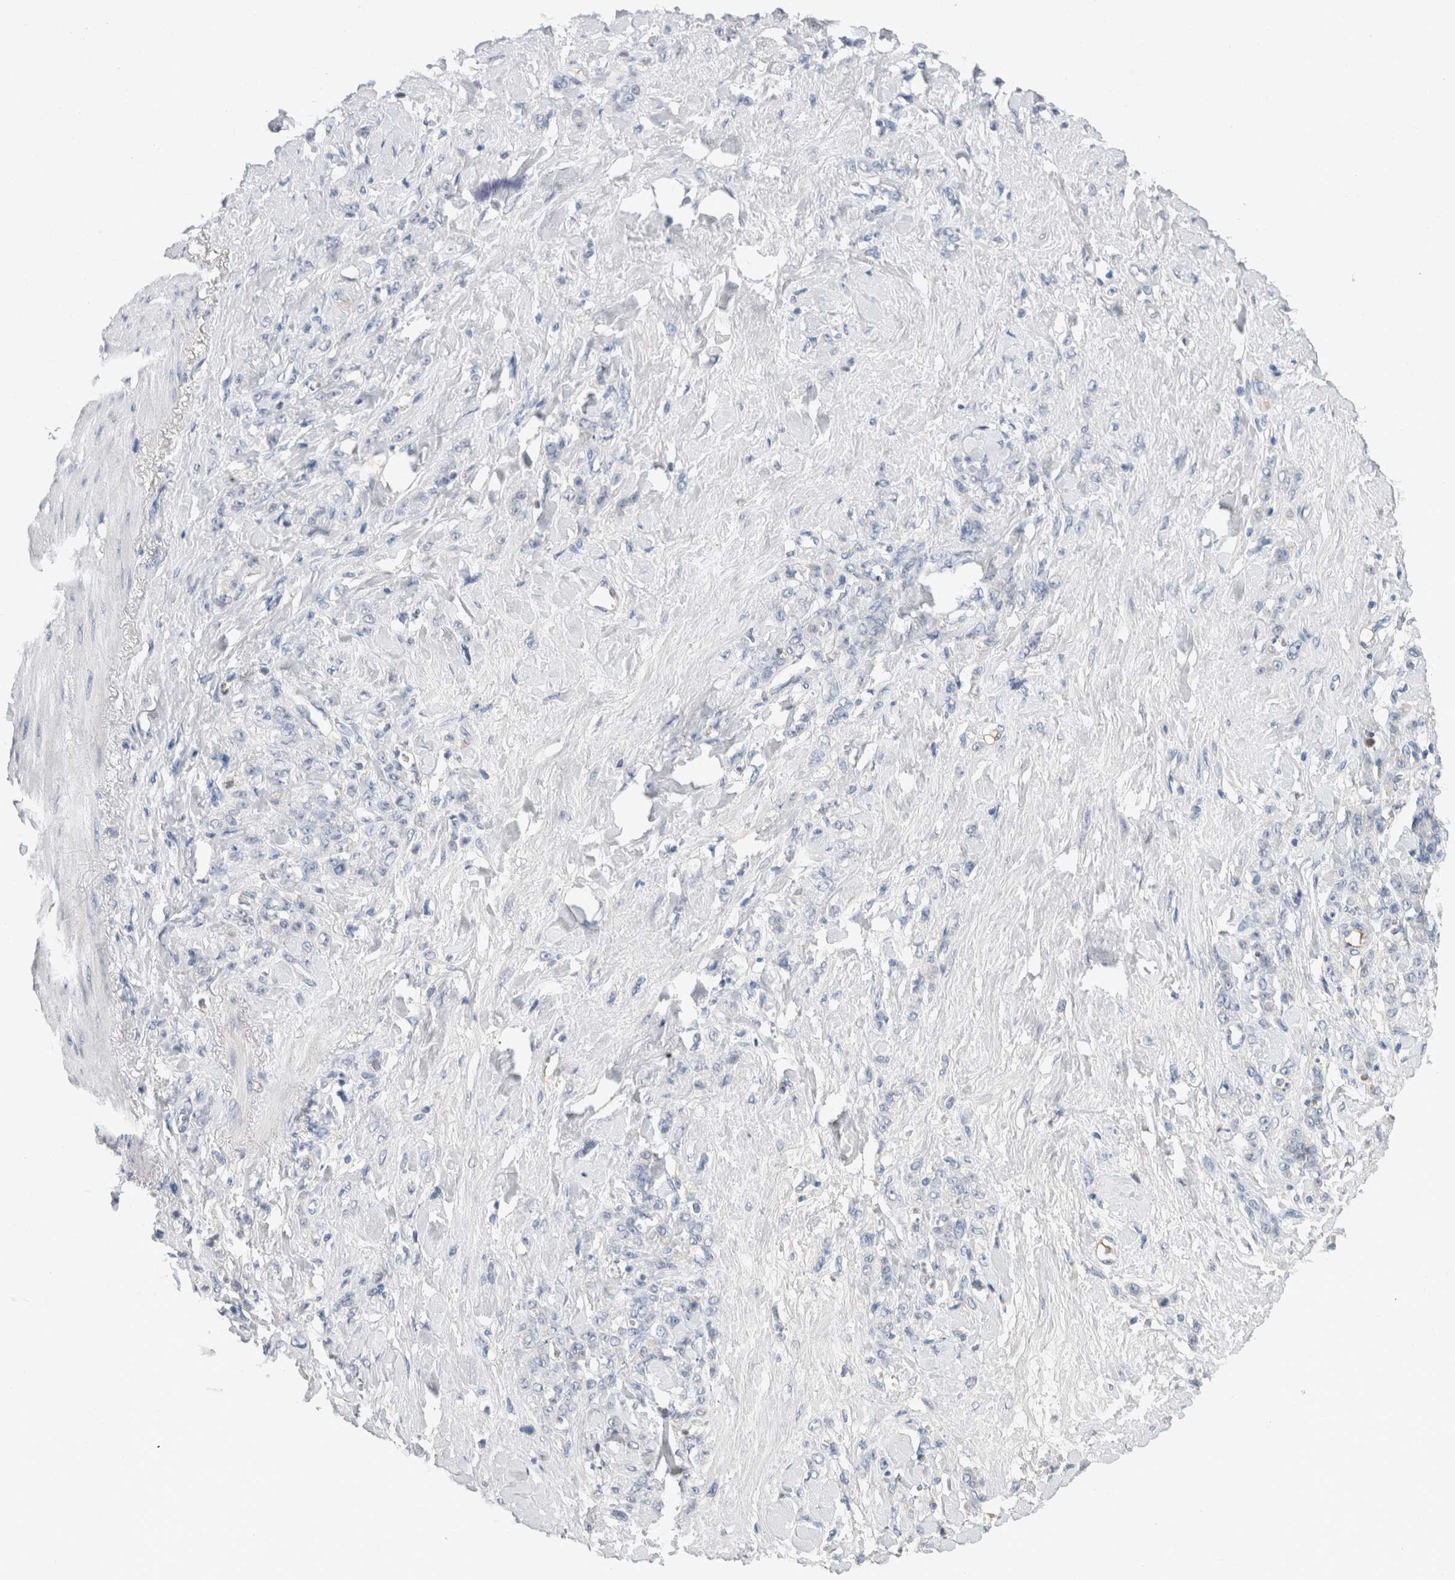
{"staining": {"intensity": "negative", "quantity": "none", "location": "none"}, "tissue": "stomach cancer", "cell_type": "Tumor cells", "image_type": "cancer", "snomed": [{"axis": "morphology", "description": "Adenocarcinoma, NOS"}, {"axis": "topography", "description": "Stomach"}], "caption": "Photomicrograph shows no significant protein staining in tumor cells of stomach cancer.", "gene": "SCGB1A1", "patient": {"sex": "male", "age": 82}}